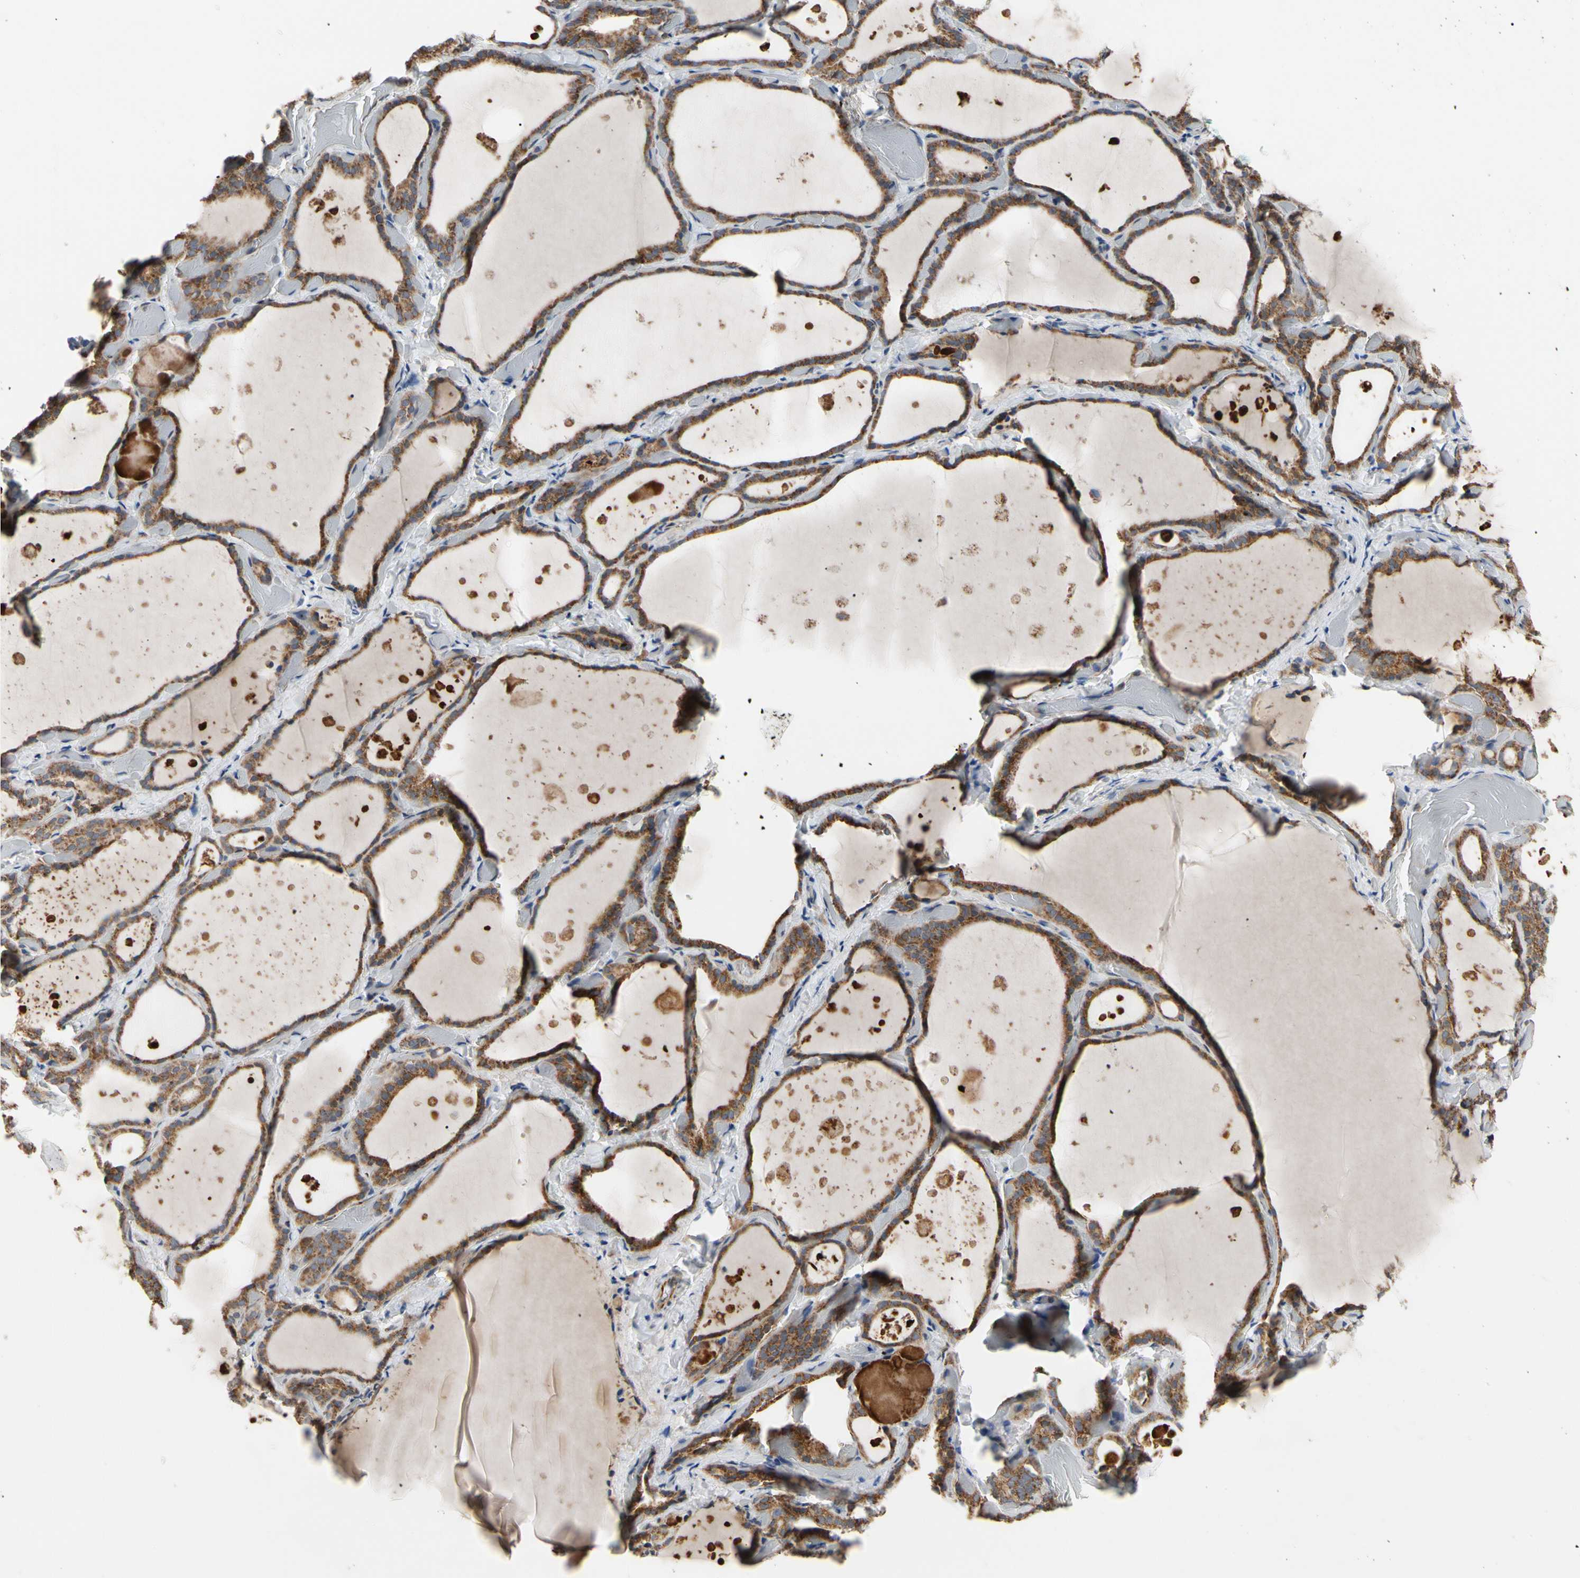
{"staining": {"intensity": "moderate", "quantity": ">75%", "location": "cytoplasmic/membranous"}, "tissue": "thyroid gland", "cell_type": "Glandular cells", "image_type": "normal", "snomed": [{"axis": "morphology", "description": "Normal tissue, NOS"}, {"axis": "topography", "description": "Thyroid gland"}], "caption": "Unremarkable thyroid gland displays moderate cytoplasmic/membranous positivity in approximately >75% of glandular cells.", "gene": "GPD2", "patient": {"sex": "female", "age": 44}}